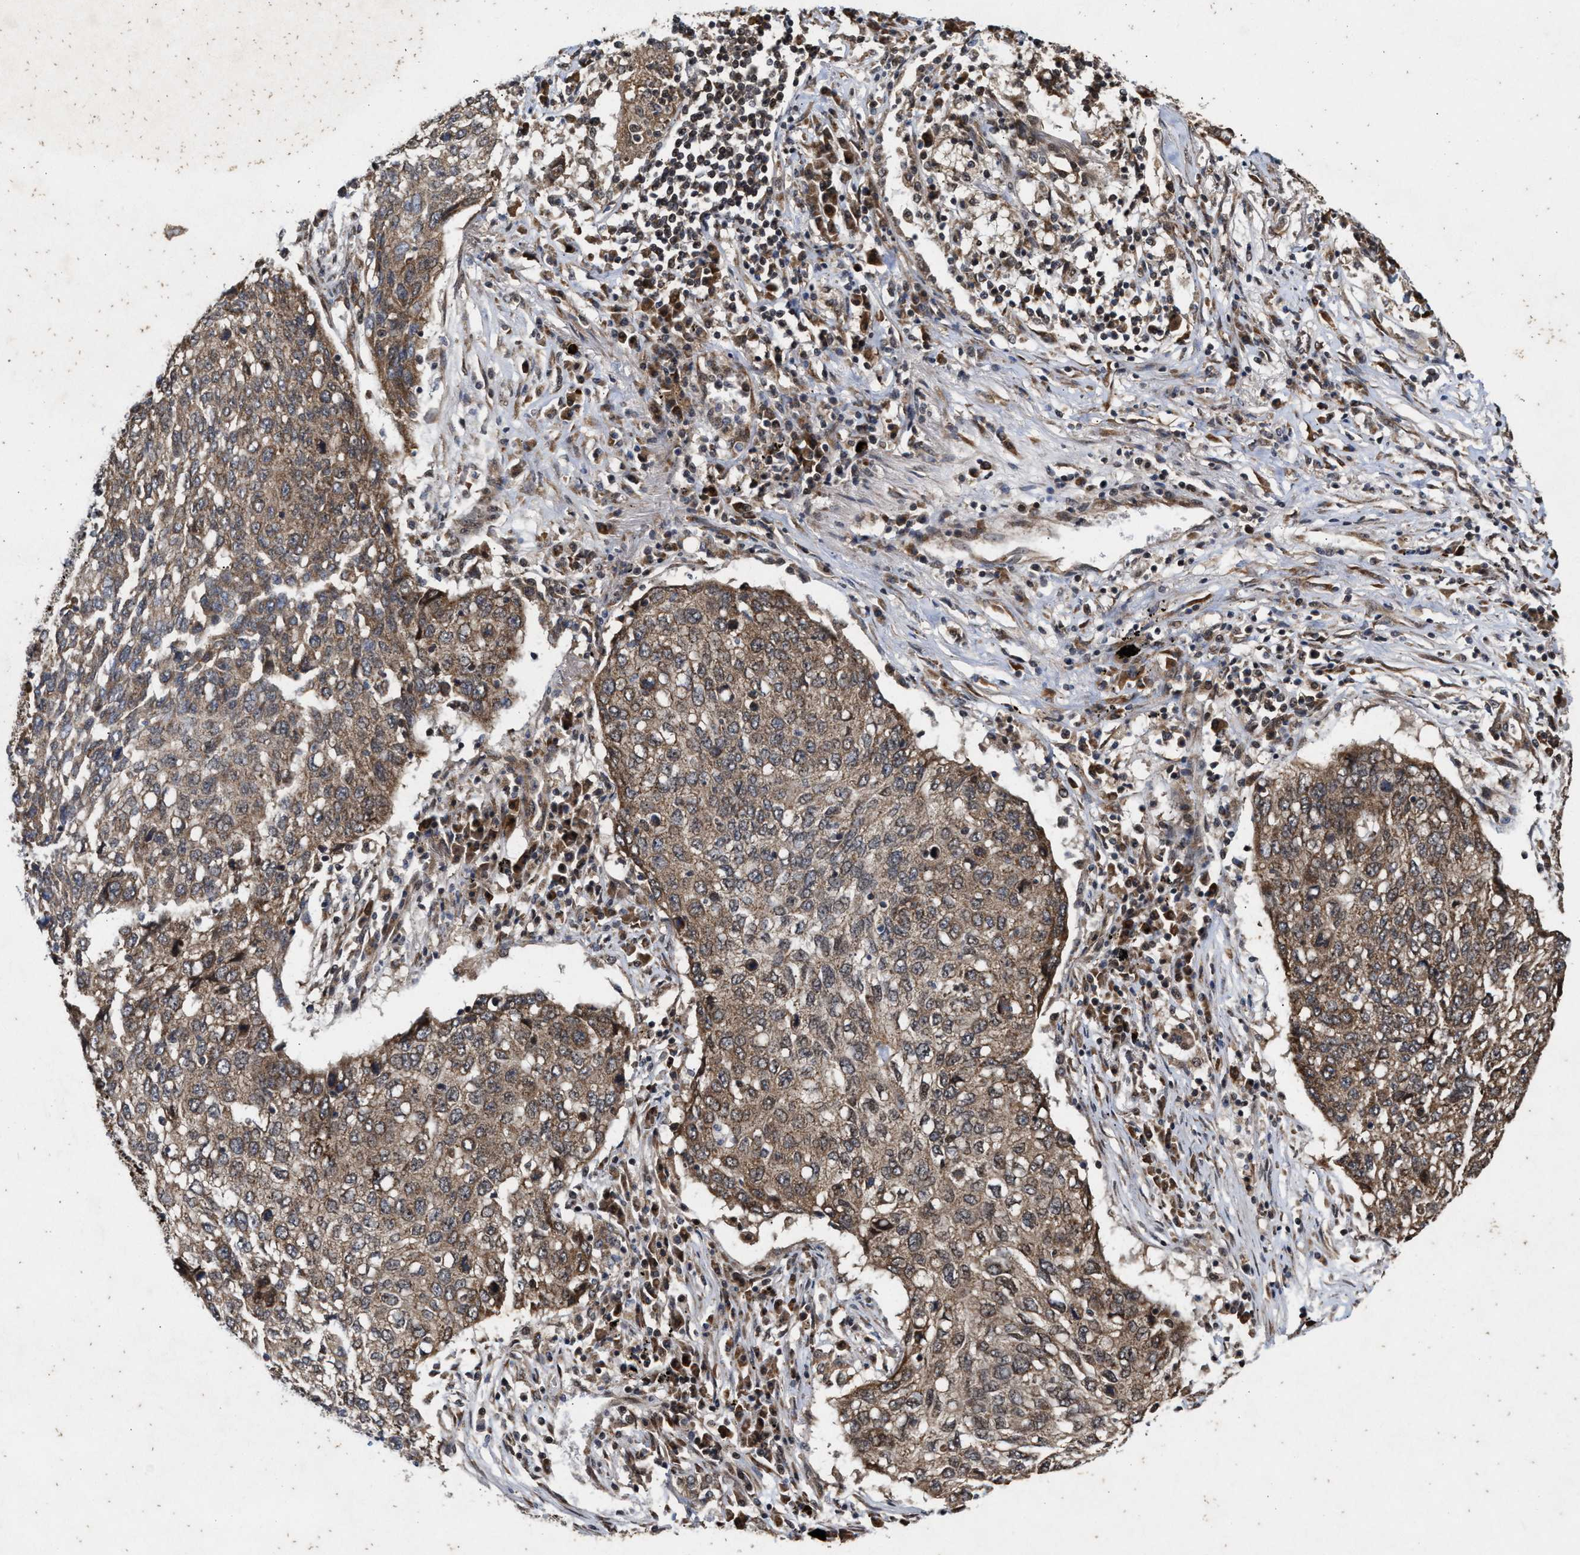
{"staining": {"intensity": "weak", "quantity": ">75%", "location": "cytoplasmic/membranous"}, "tissue": "lung cancer", "cell_type": "Tumor cells", "image_type": "cancer", "snomed": [{"axis": "morphology", "description": "Squamous cell carcinoma, NOS"}, {"axis": "topography", "description": "Lung"}], "caption": "Protein expression analysis of human lung squamous cell carcinoma reveals weak cytoplasmic/membranous expression in approximately >75% of tumor cells.", "gene": "CFLAR", "patient": {"sex": "female", "age": 63}}